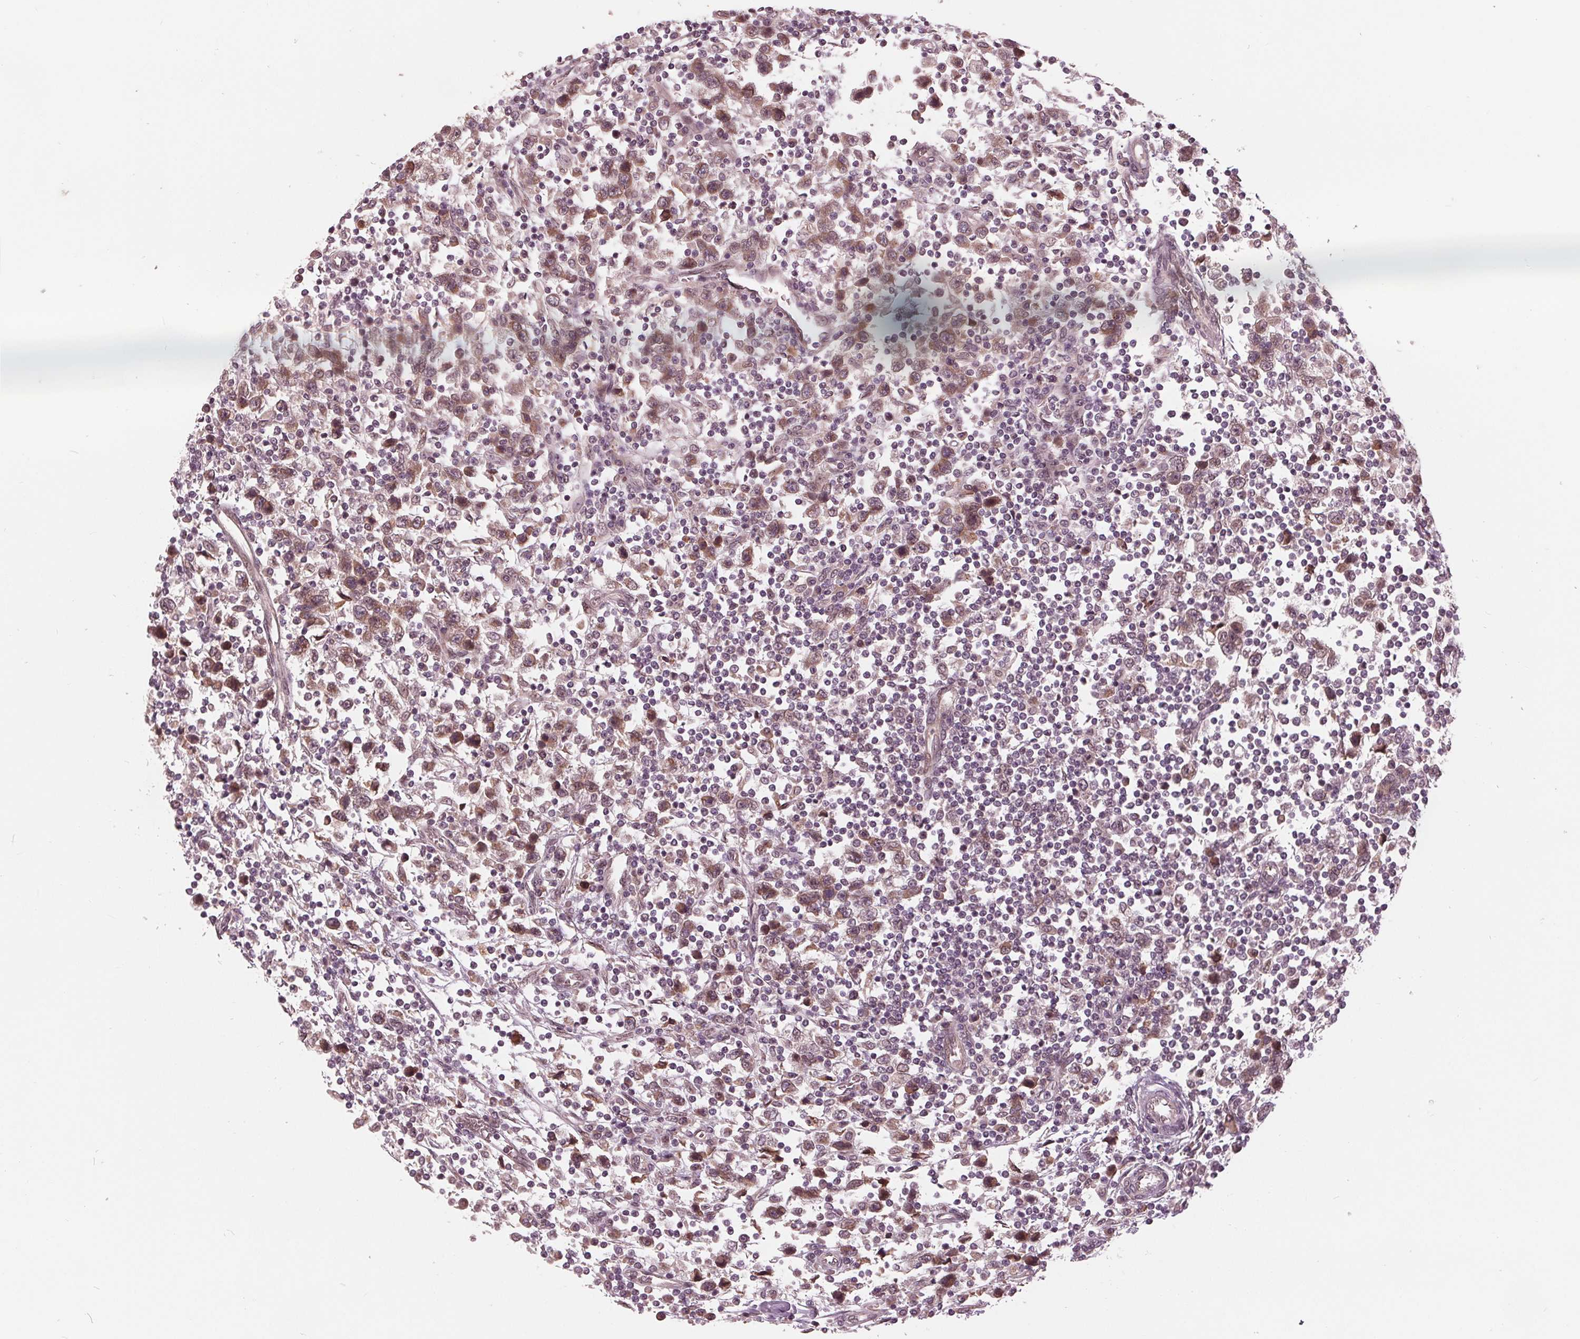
{"staining": {"intensity": "weak", "quantity": ">75%", "location": "cytoplasmic/membranous"}, "tissue": "testis cancer", "cell_type": "Tumor cells", "image_type": "cancer", "snomed": [{"axis": "morphology", "description": "Seminoma, NOS"}, {"axis": "topography", "description": "Testis"}], "caption": "Immunohistochemical staining of testis cancer demonstrates low levels of weak cytoplasmic/membranous expression in approximately >75% of tumor cells. (DAB (3,3'-diaminobenzidine) IHC with brightfield microscopy, high magnification).", "gene": "ZNF471", "patient": {"sex": "male", "age": 34}}